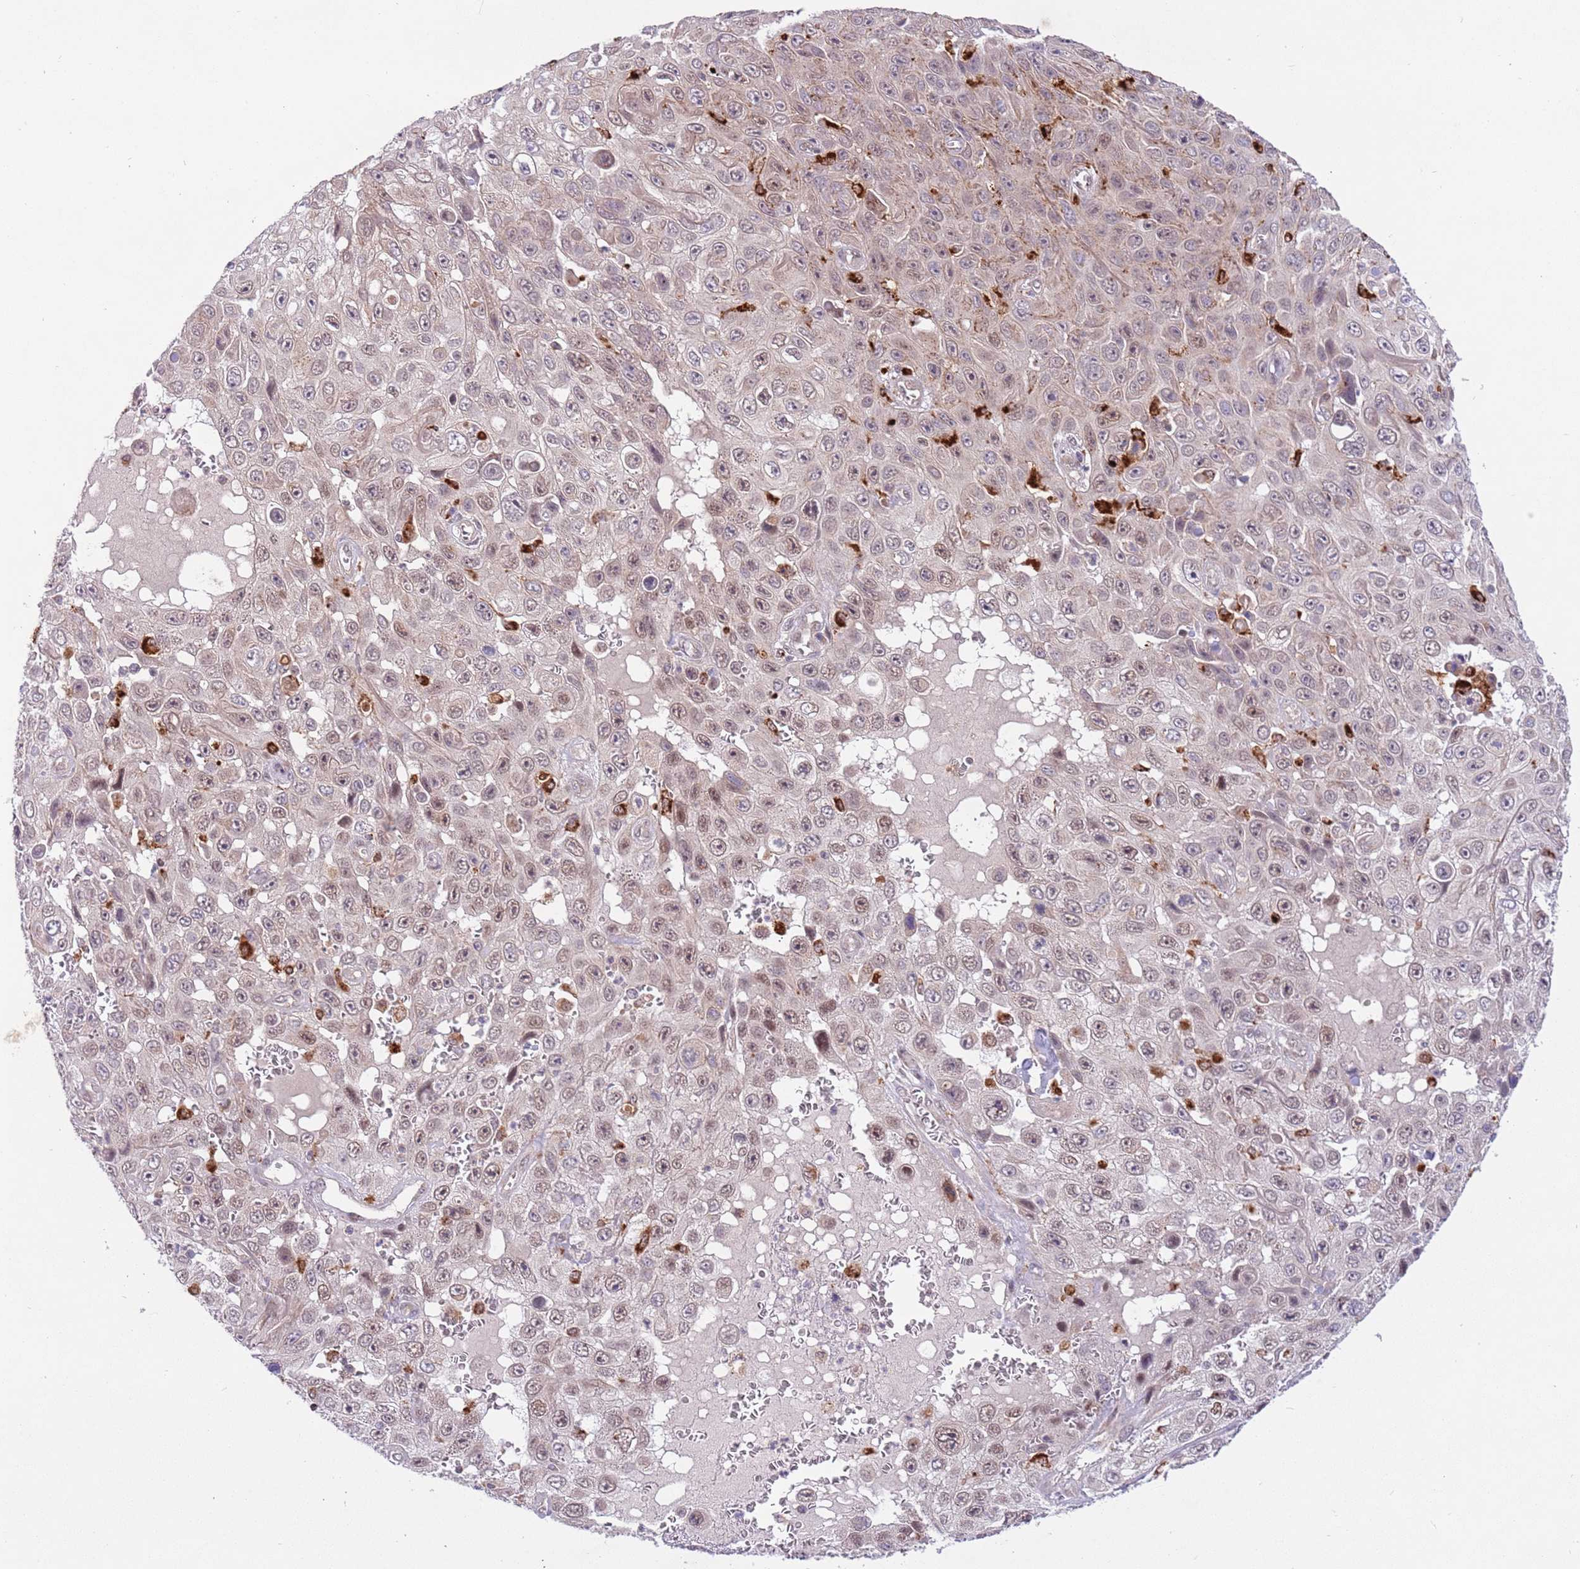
{"staining": {"intensity": "weak", "quantity": "<25%", "location": "nuclear"}, "tissue": "skin cancer", "cell_type": "Tumor cells", "image_type": "cancer", "snomed": [{"axis": "morphology", "description": "Squamous cell carcinoma, NOS"}, {"axis": "topography", "description": "Skin"}], "caption": "Human skin cancer stained for a protein using immunohistochemistry (IHC) exhibits no staining in tumor cells.", "gene": "TRIM27", "patient": {"sex": "male", "age": 82}}